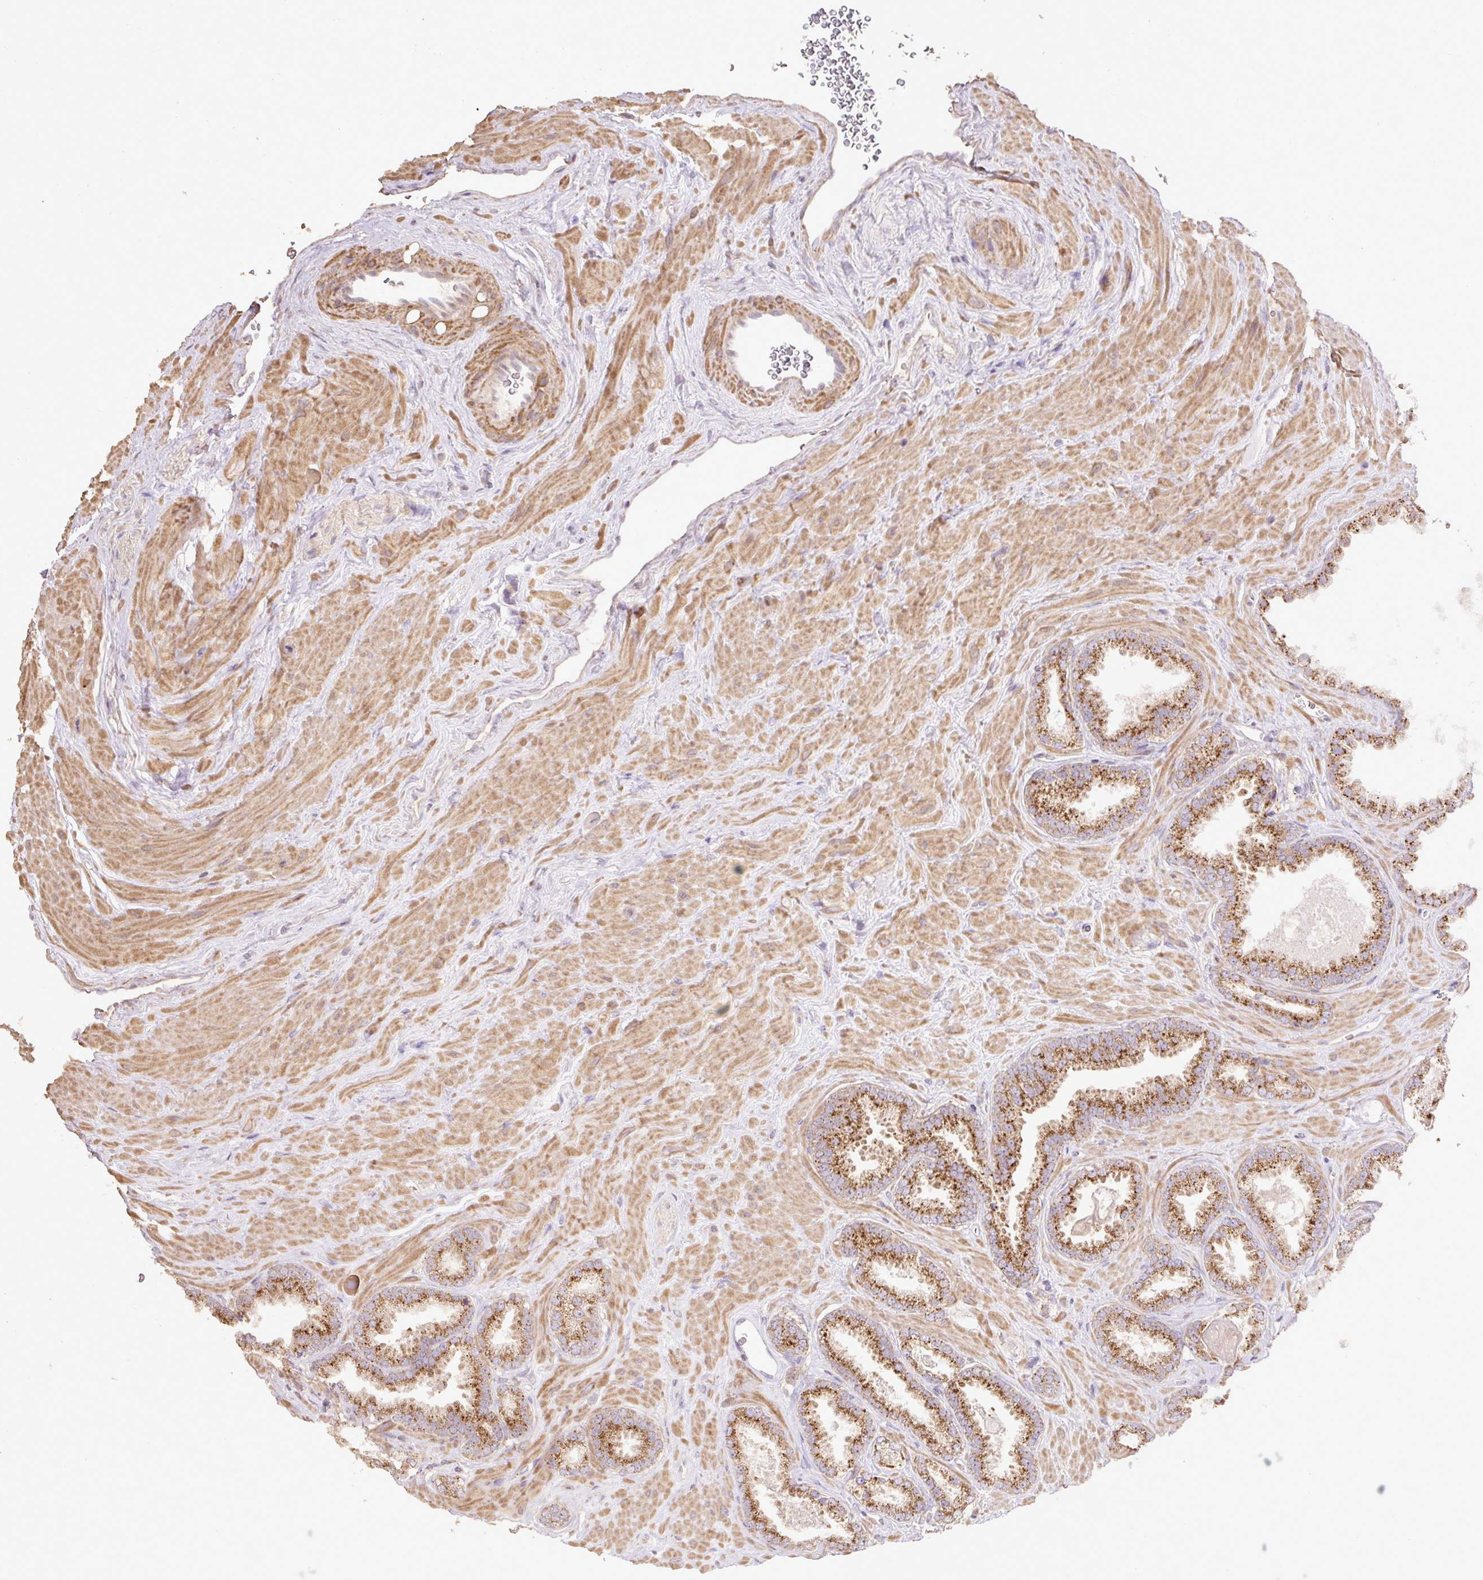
{"staining": {"intensity": "strong", "quantity": ">75%", "location": "cytoplasmic/membranous"}, "tissue": "prostate cancer", "cell_type": "Tumor cells", "image_type": "cancer", "snomed": [{"axis": "morphology", "description": "Adenocarcinoma, Low grade"}, {"axis": "topography", "description": "Prostate"}], "caption": "This image shows low-grade adenocarcinoma (prostate) stained with immunohistochemistry to label a protein in brown. The cytoplasmic/membranous of tumor cells show strong positivity for the protein. Nuclei are counter-stained blue.", "gene": "ABR", "patient": {"sex": "male", "age": 62}}